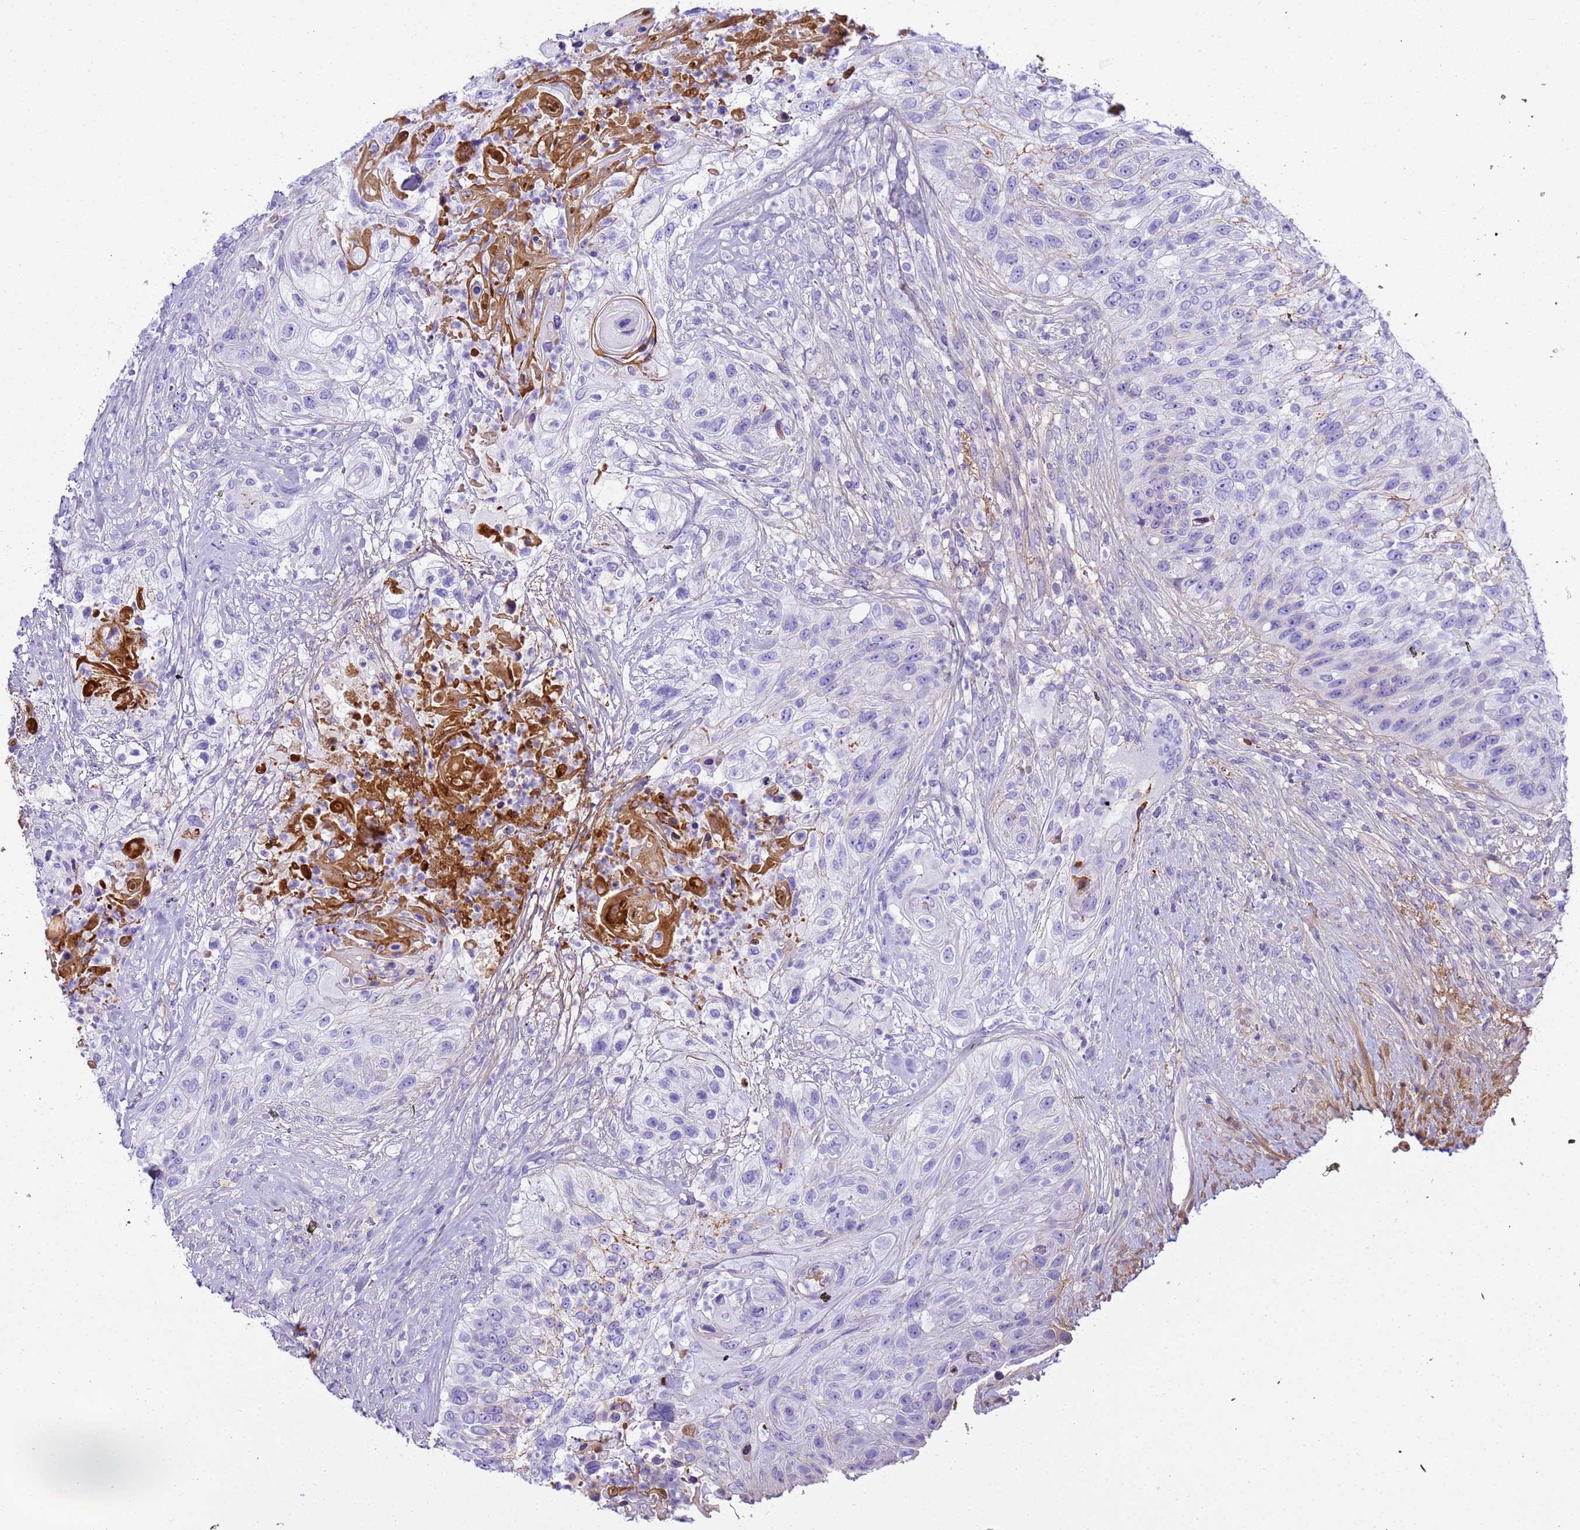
{"staining": {"intensity": "negative", "quantity": "none", "location": "none"}, "tissue": "urothelial cancer", "cell_type": "Tumor cells", "image_type": "cancer", "snomed": [{"axis": "morphology", "description": "Urothelial carcinoma, High grade"}, {"axis": "topography", "description": "Urinary bladder"}], "caption": "Immunohistochemical staining of urothelial carcinoma (high-grade) reveals no significant positivity in tumor cells.", "gene": "CFHR2", "patient": {"sex": "female", "age": 60}}